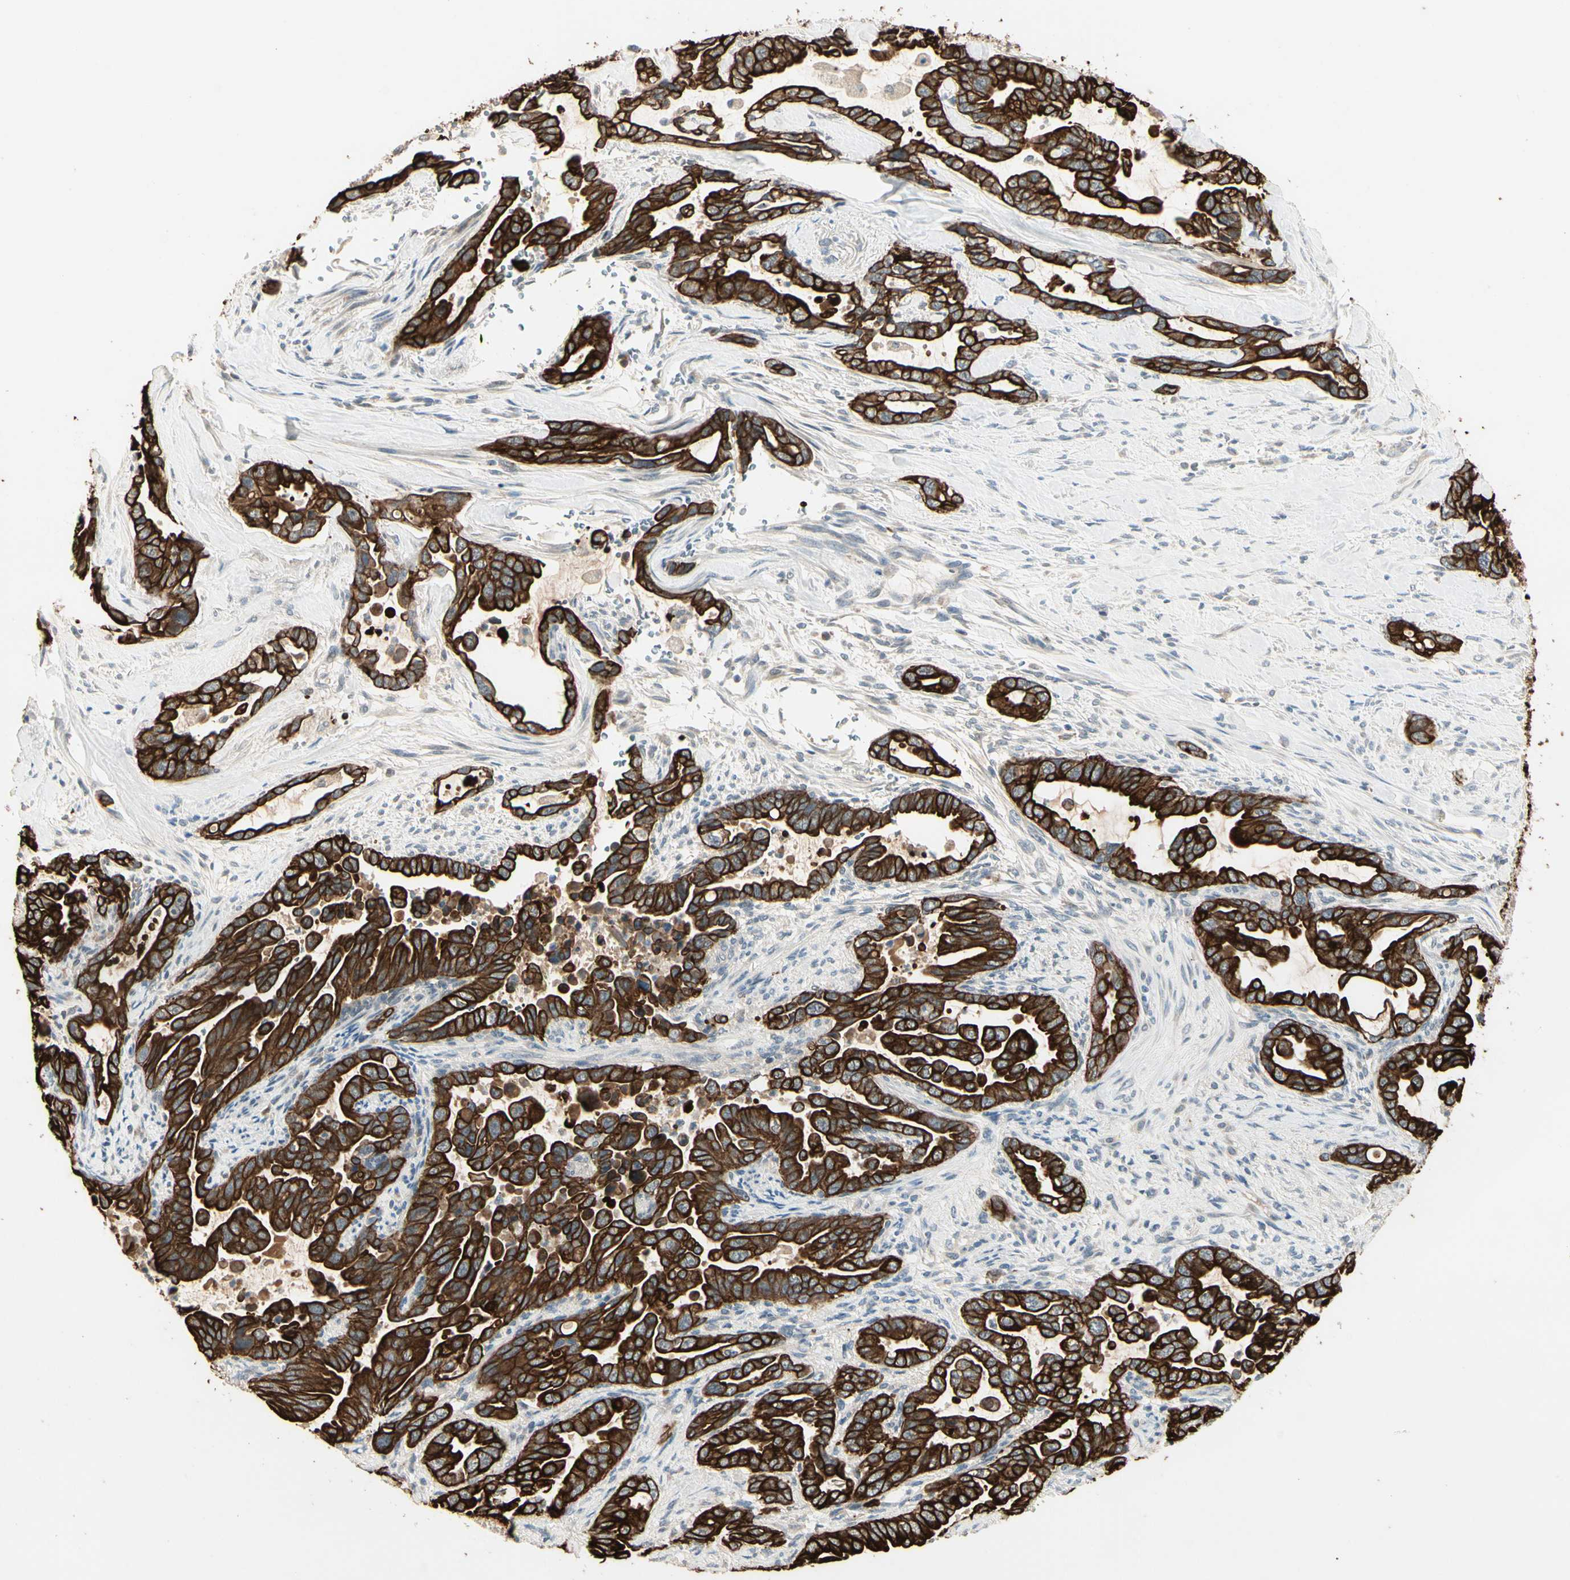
{"staining": {"intensity": "strong", "quantity": ">75%", "location": "cytoplasmic/membranous"}, "tissue": "pancreatic cancer", "cell_type": "Tumor cells", "image_type": "cancer", "snomed": [{"axis": "morphology", "description": "Adenocarcinoma, NOS"}, {"axis": "topography", "description": "Pancreas"}], "caption": "Tumor cells show high levels of strong cytoplasmic/membranous expression in approximately >75% of cells in human adenocarcinoma (pancreatic). (brown staining indicates protein expression, while blue staining denotes nuclei).", "gene": "SKIL", "patient": {"sex": "male", "age": 70}}